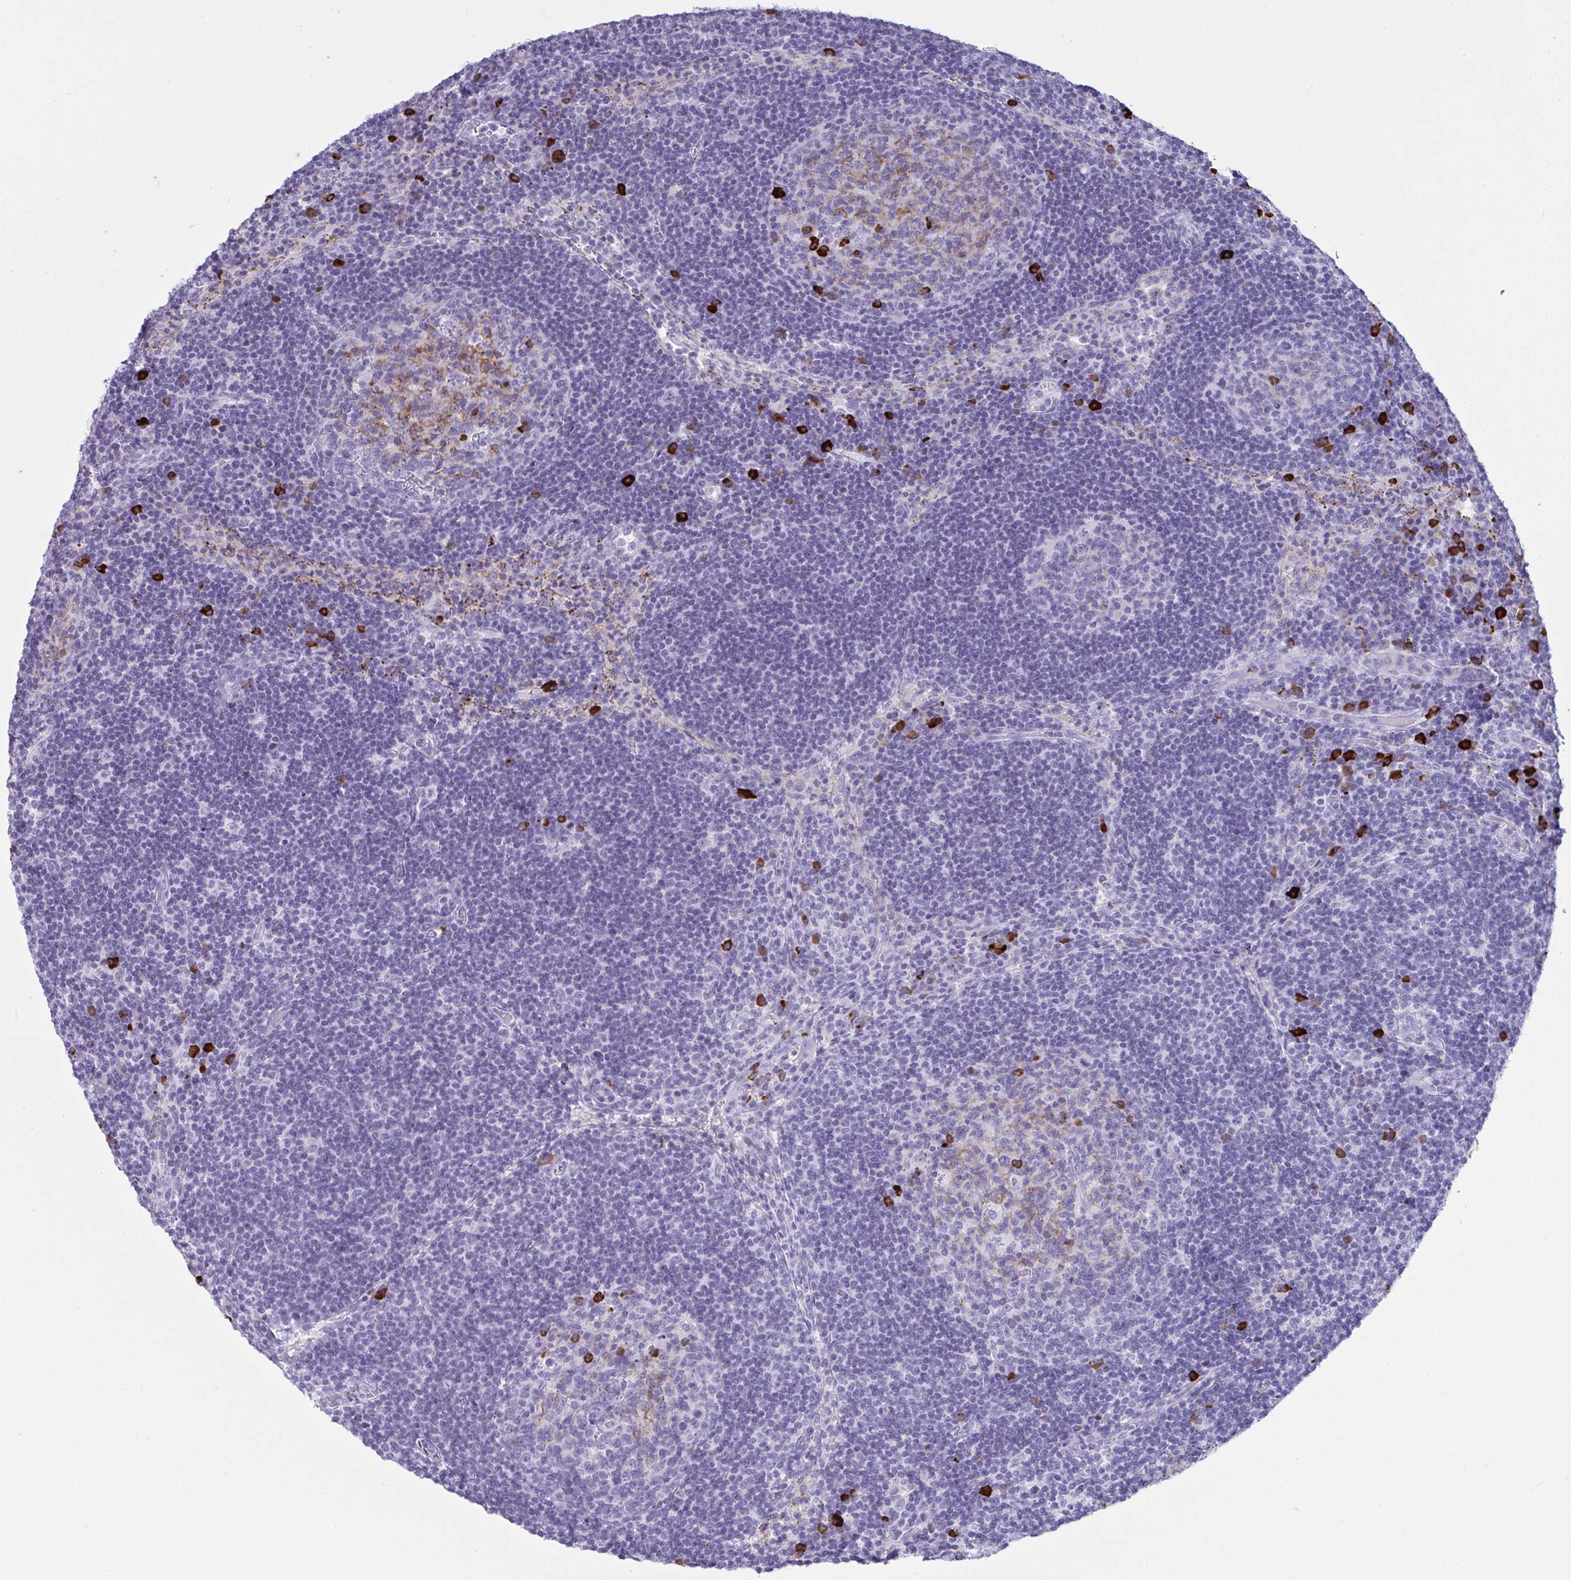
{"staining": {"intensity": "strong", "quantity": "<25%", "location": "cytoplasmic/membranous"}, "tissue": "lymph node", "cell_type": "Germinal center cells", "image_type": "normal", "snomed": [{"axis": "morphology", "description": "Normal tissue, NOS"}, {"axis": "topography", "description": "Lymph node"}], "caption": "Lymph node stained for a protein (brown) reveals strong cytoplasmic/membranous positive staining in approximately <25% of germinal center cells.", "gene": "JCHAIN", "patient": {"sex": "male", "age": 67}}